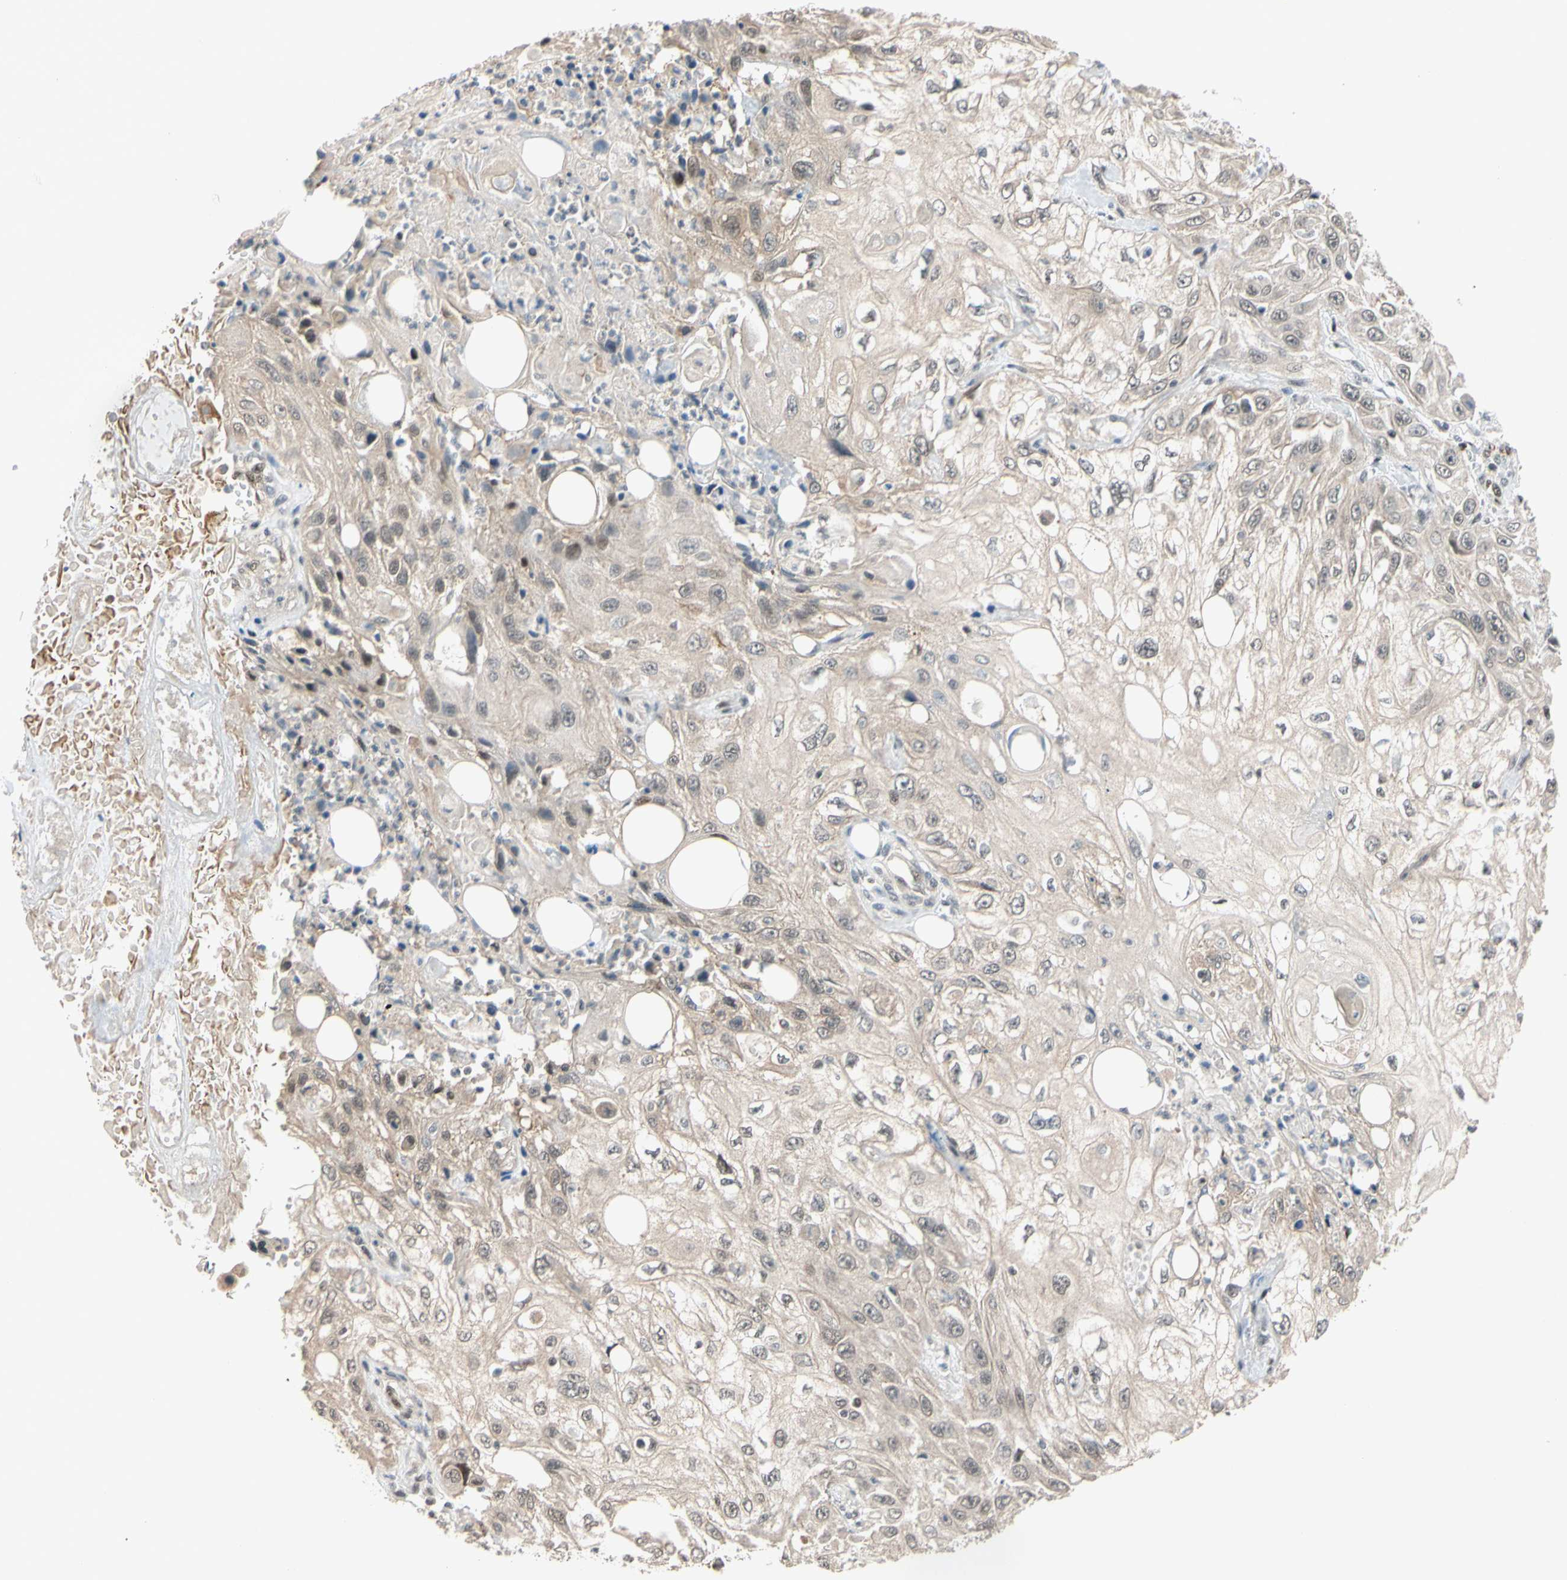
{"staining": {"intensity": "weak", "quantity": "<25%", "location": "cytoplasmic/membranous"}, "tissue": "skin cancer", "cell_type": "Tumor cells", "image_type": "cancer", "snomed": [{"axis": "morphology", "description": "Squamous cell carcinoma, NOS"}, {"axis": "topography", "description": "Skin"}], "caption": "An immunohistochemistry (IHC) photomicrograph of skin cancer is shown. There is no staining in tumor cells of skin cancer. (DAB (3,3'-diaminobenzidine) IHC with hematoxylin counter stain).", "gene": "TAF4", "patient": {"sex": "male", "age": 75}}